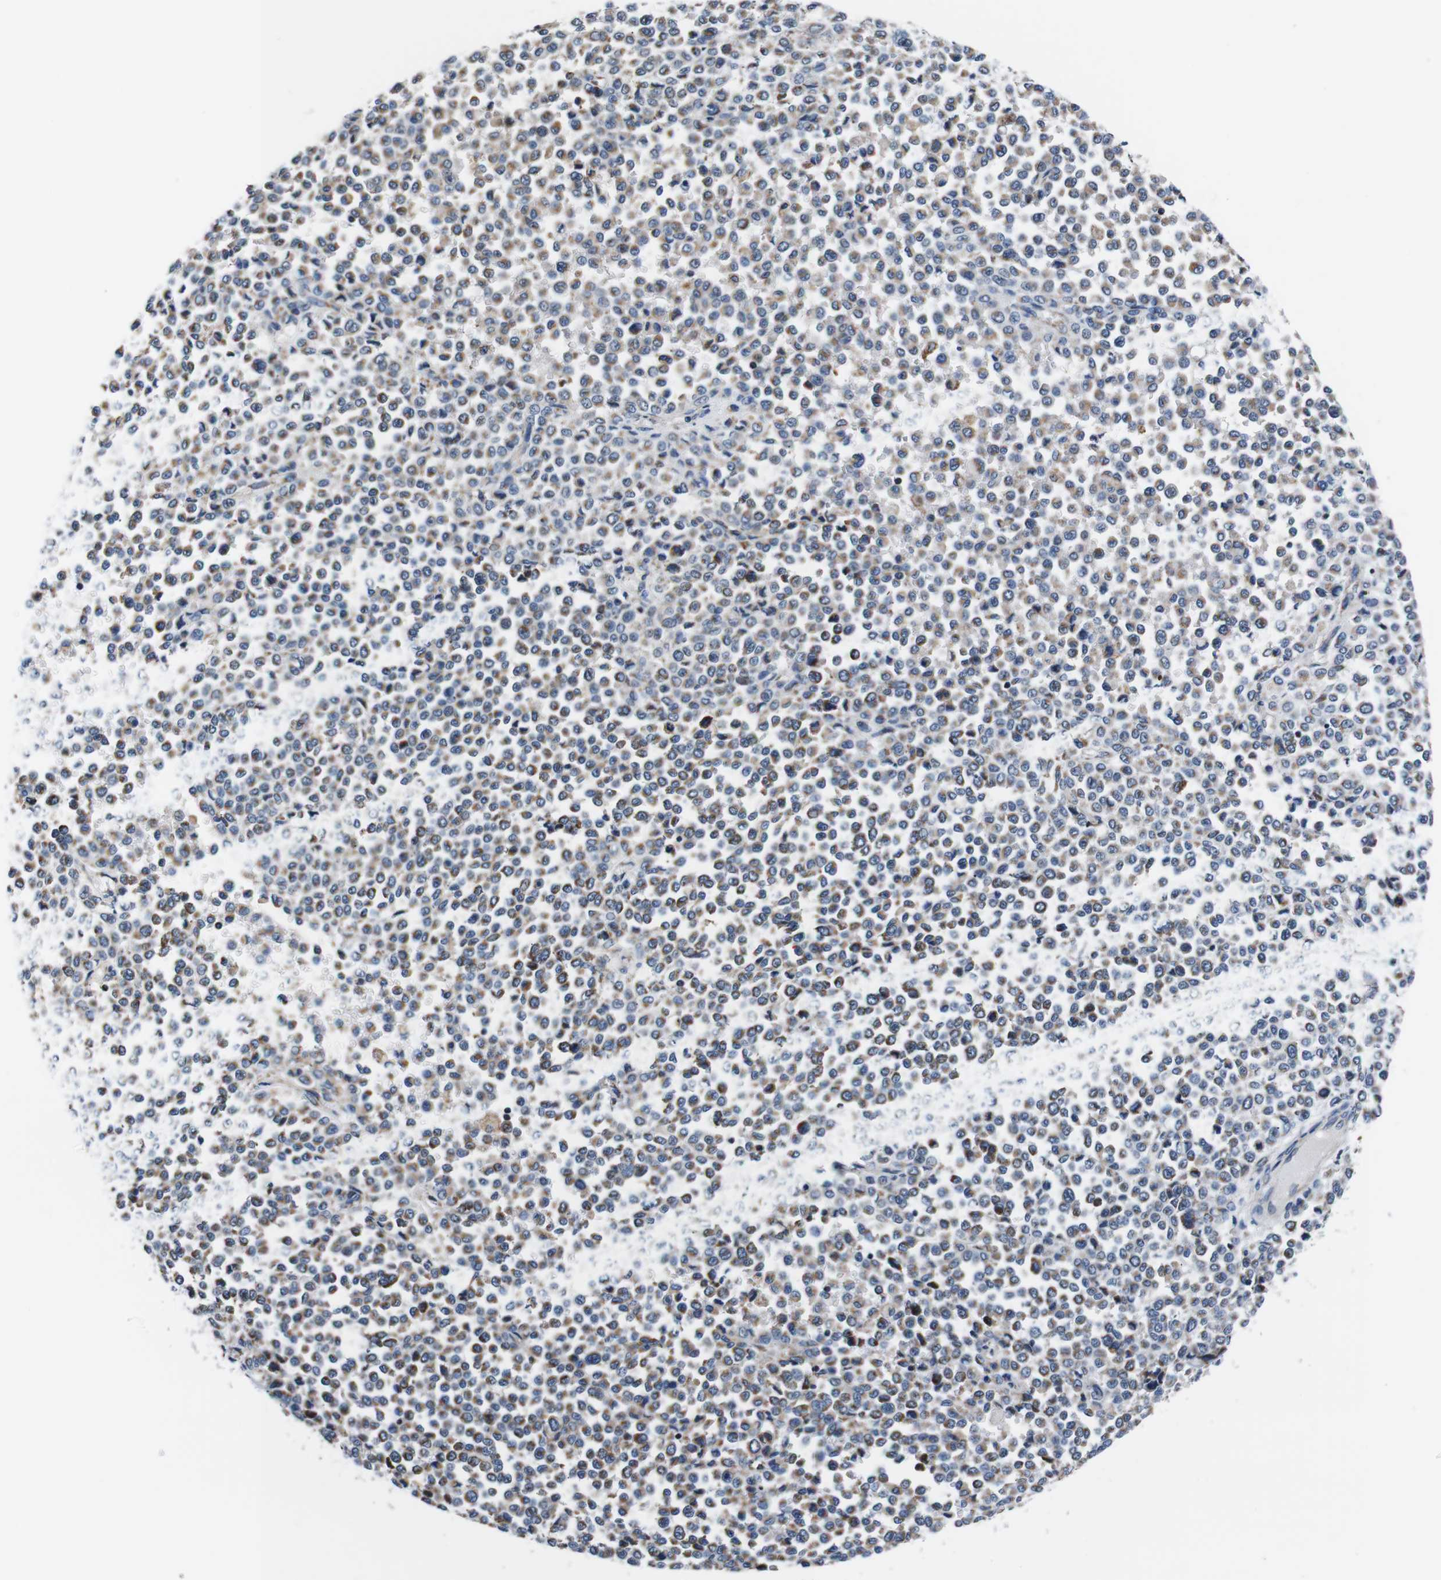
{"staining": {"intensity": "weak", "quantity": ">75%", "location": "cytoplasmic/membranous"}, "tissue": "melanoma", "cell_type": "Tumor cells", "image_type": "cancer", "snomed": [{"axis": "morphology", "description": "Malignant melanoma, Metastatic site"}, {"axis": "topography", "description": "Pancreas"}], "caption": "Weak cytoplasmic/membranous protein expression is appreciated in about >75% of tumor cells in malignant melanoma (metastatic site).", "gene": "LRP4", "patient": {"sex": "female", "age": 30}}